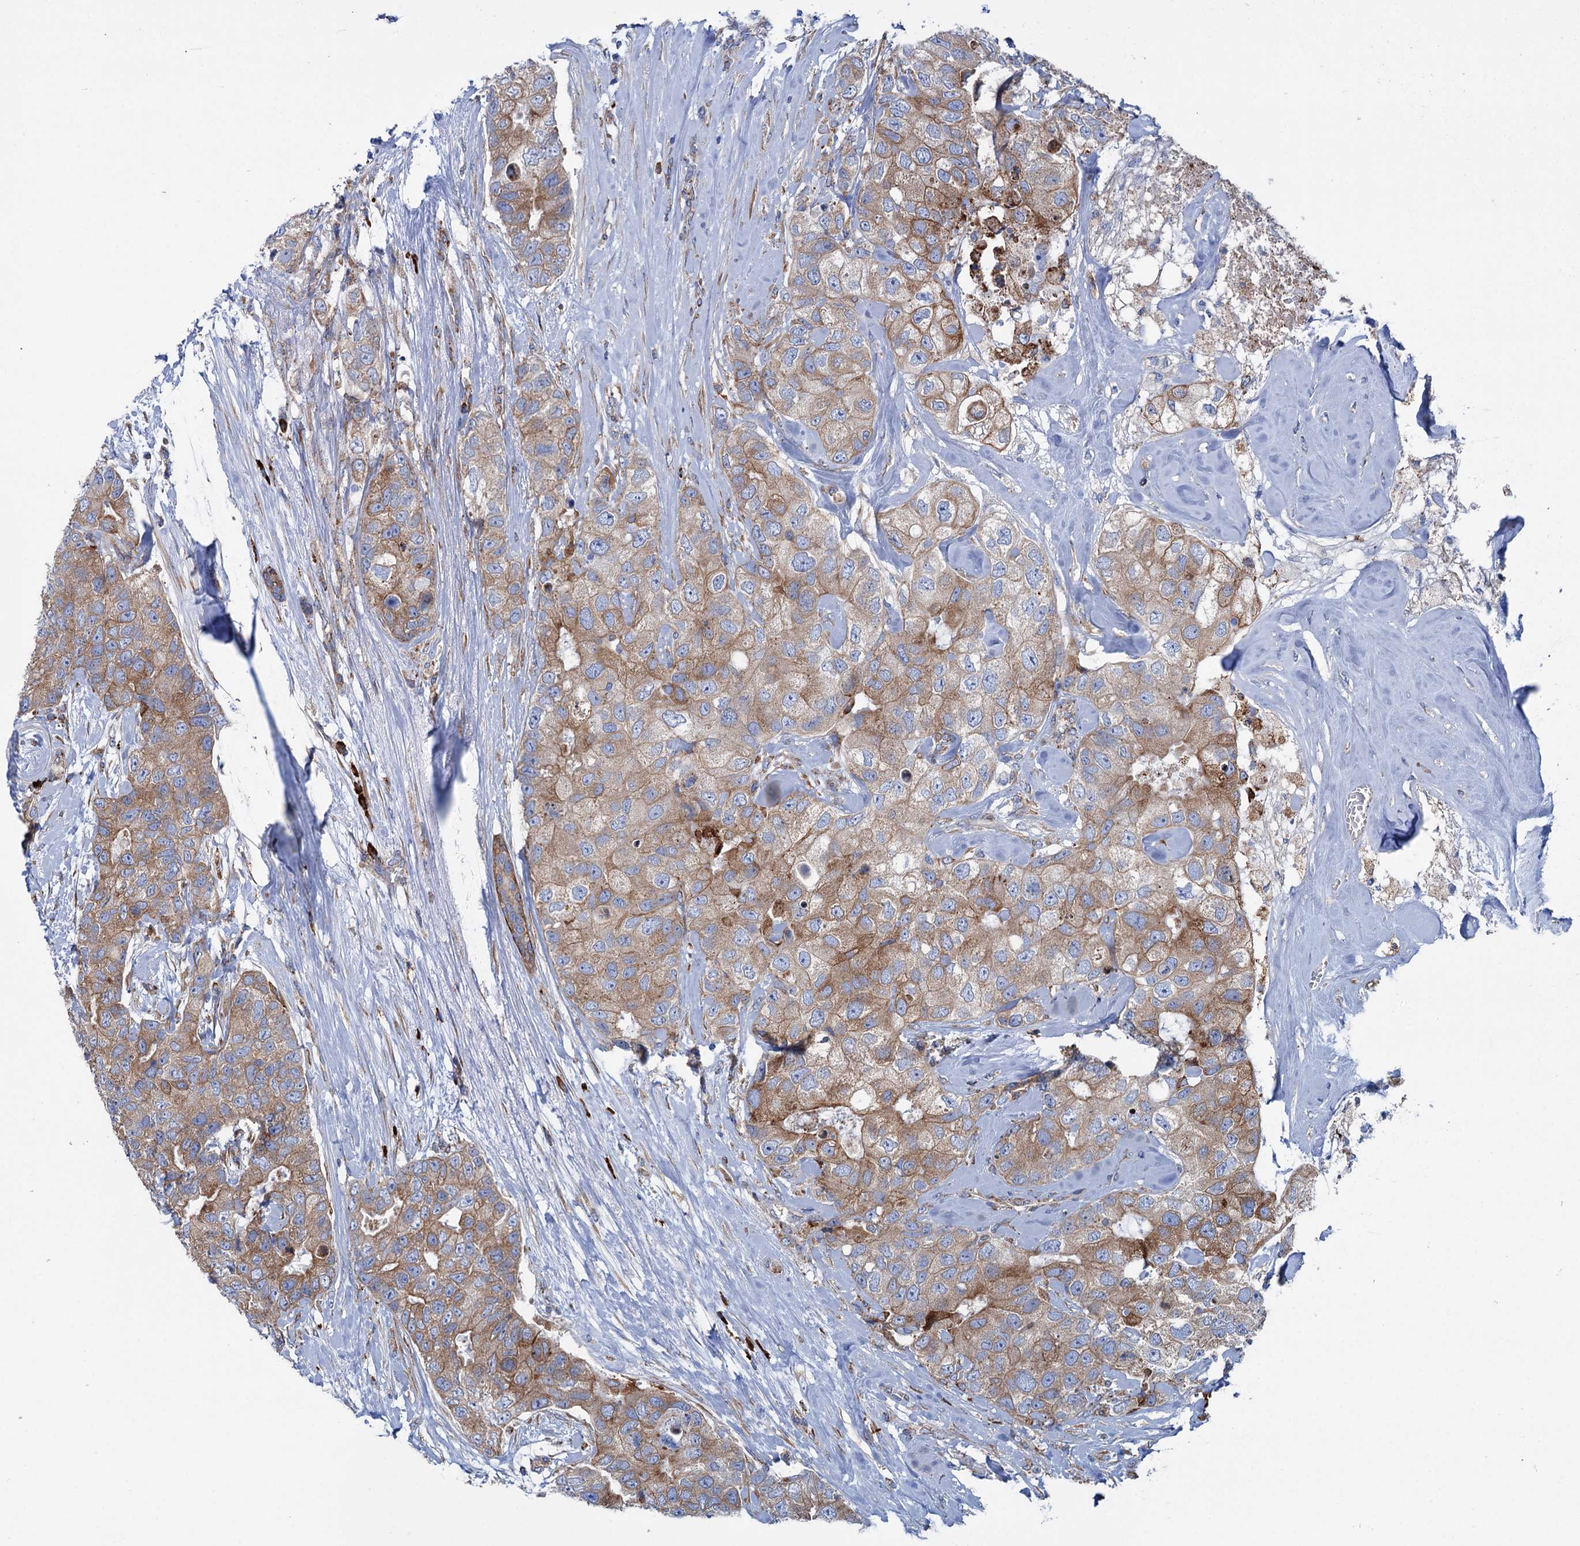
{"staining": {"intensity": "moderate", "quantity": ">75%", "location": "cytoplasmic/membranous"}, "tissue": "breast cancer", "cell_type": "Tumor cells", "image_type": "cancer", "snomed": [{"axis": "morphology", "description": "Duct carcinoma"}, {"axis": "topography", "description": "Breast"}], "caption": "Immunohistochemistry (IHC) staining of breast invasive ductal carcinoma, which exhibits medium levels of moderate cytoplasmic/membranous expression in approximately >75% of tumor cells indicating moderate cytoplasmic/membranous protein expression. The staining was performed using DAB (brown) for protein detection and nuclei were counterstained in hematoxylin (blue).", "gene": "SHE", "patient": {"sex": "female", "age": 62}}